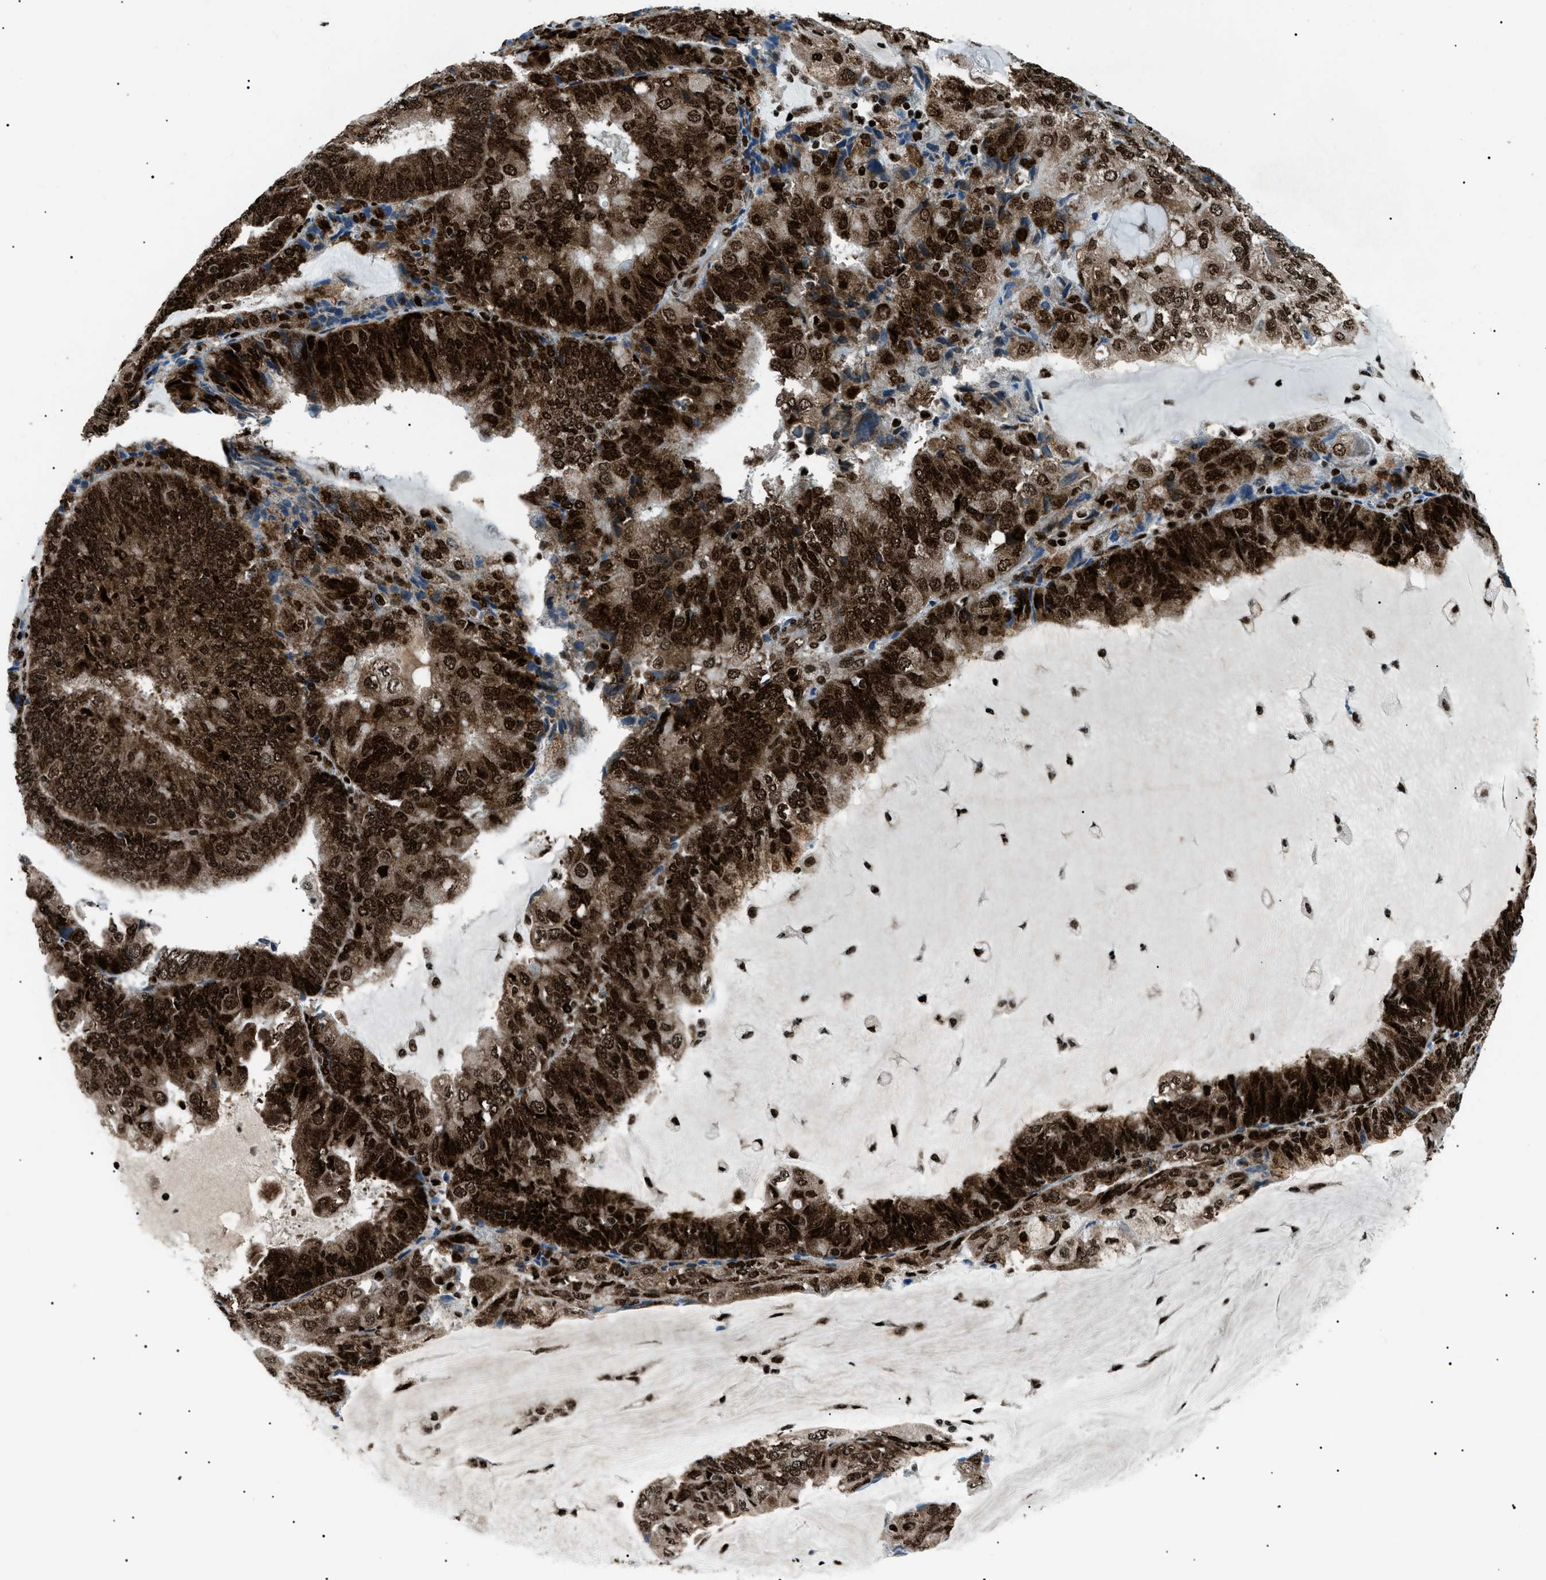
{"staining": {"intensity": "strong", "quantity": ">75%", "location": "cytoplasmic/membranous,nuclear"}, "tissue": "endometrial cancer", "cell_type": "Tumor cells", "image_type": "cancer", "snomed": [{"axis": "morphology", "description": "Adenocarcinoma, NOS"}, {"axis": "topography", "description": "Endometrium"}], "caption": "IHC photomicrograph of neoplastic tissue: human endometrial cancer (adenocarcinoma) stained using immunohistochemistry exhibits high levels of strong protein expression localized specifically in the cytoplasmic/membranous and nuclear of tumor cells, appearing as a cytoplasmic/membranous and nuclear brown color.", "gene": "HNRNPK", "patient": {"sex": "female", "age": 81}}